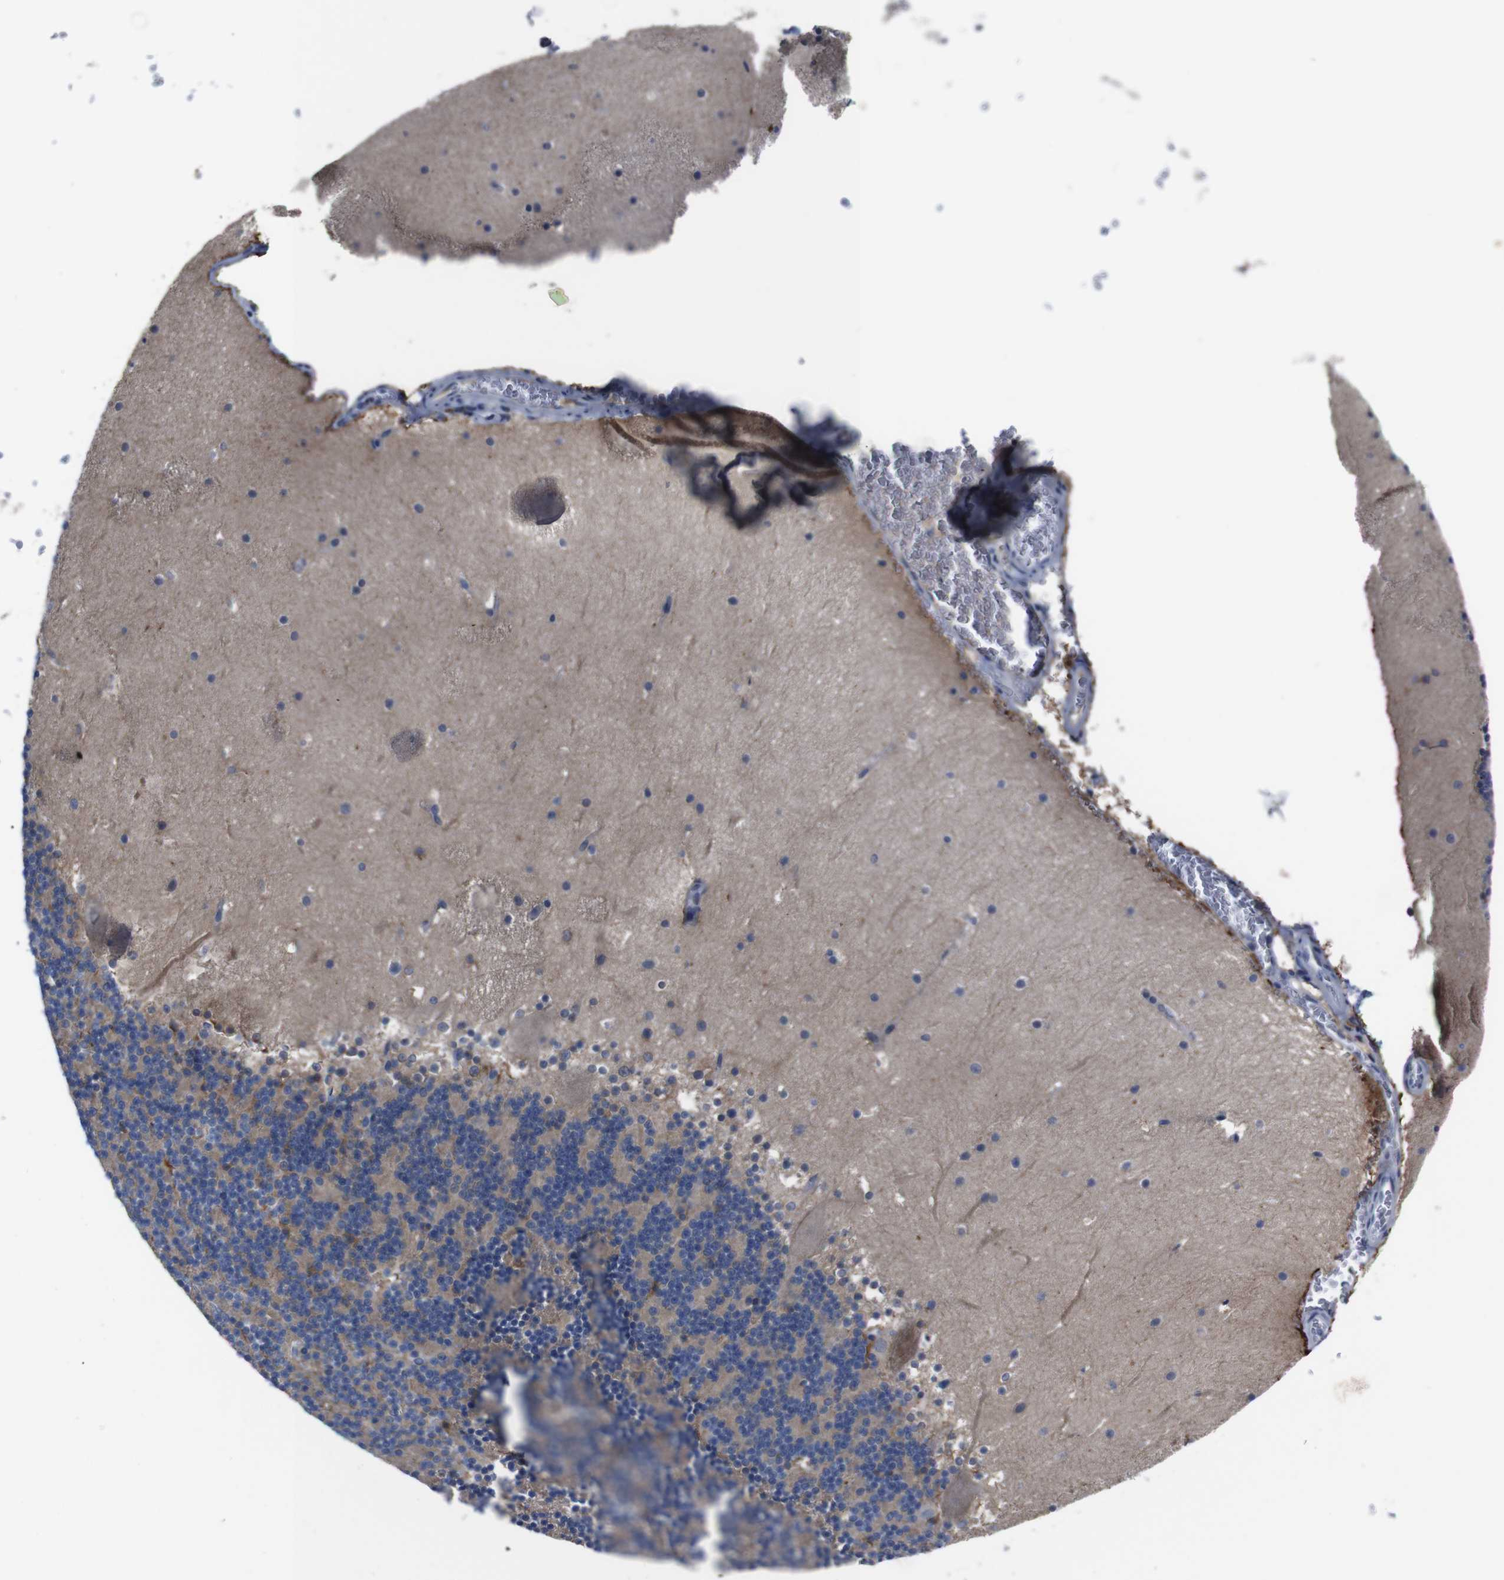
{"staining": {"intensity": "moderate", "quantity": "<25%", "location": "cytoplasmic/membranous"}, "tissue": "cerebellum", "cell_type": "Cells in granular layer", "image_type": "normal", "snomed": [{"axis": "morphology", "description": "Normal tissue, NOS"}, {"axis": "topography", "description": "Cerebellum"}], "caption": "This histopathology image demonstrates normal cerebellum stained with IHC to label a protein in brown. The cytoplasmic/membranous of cells in granular layer show moderate positivity for the protein. Nuclei are counter-stained blue.", "gene": "SEMA4B", "patient": {"sex": "male", "age": 45}}